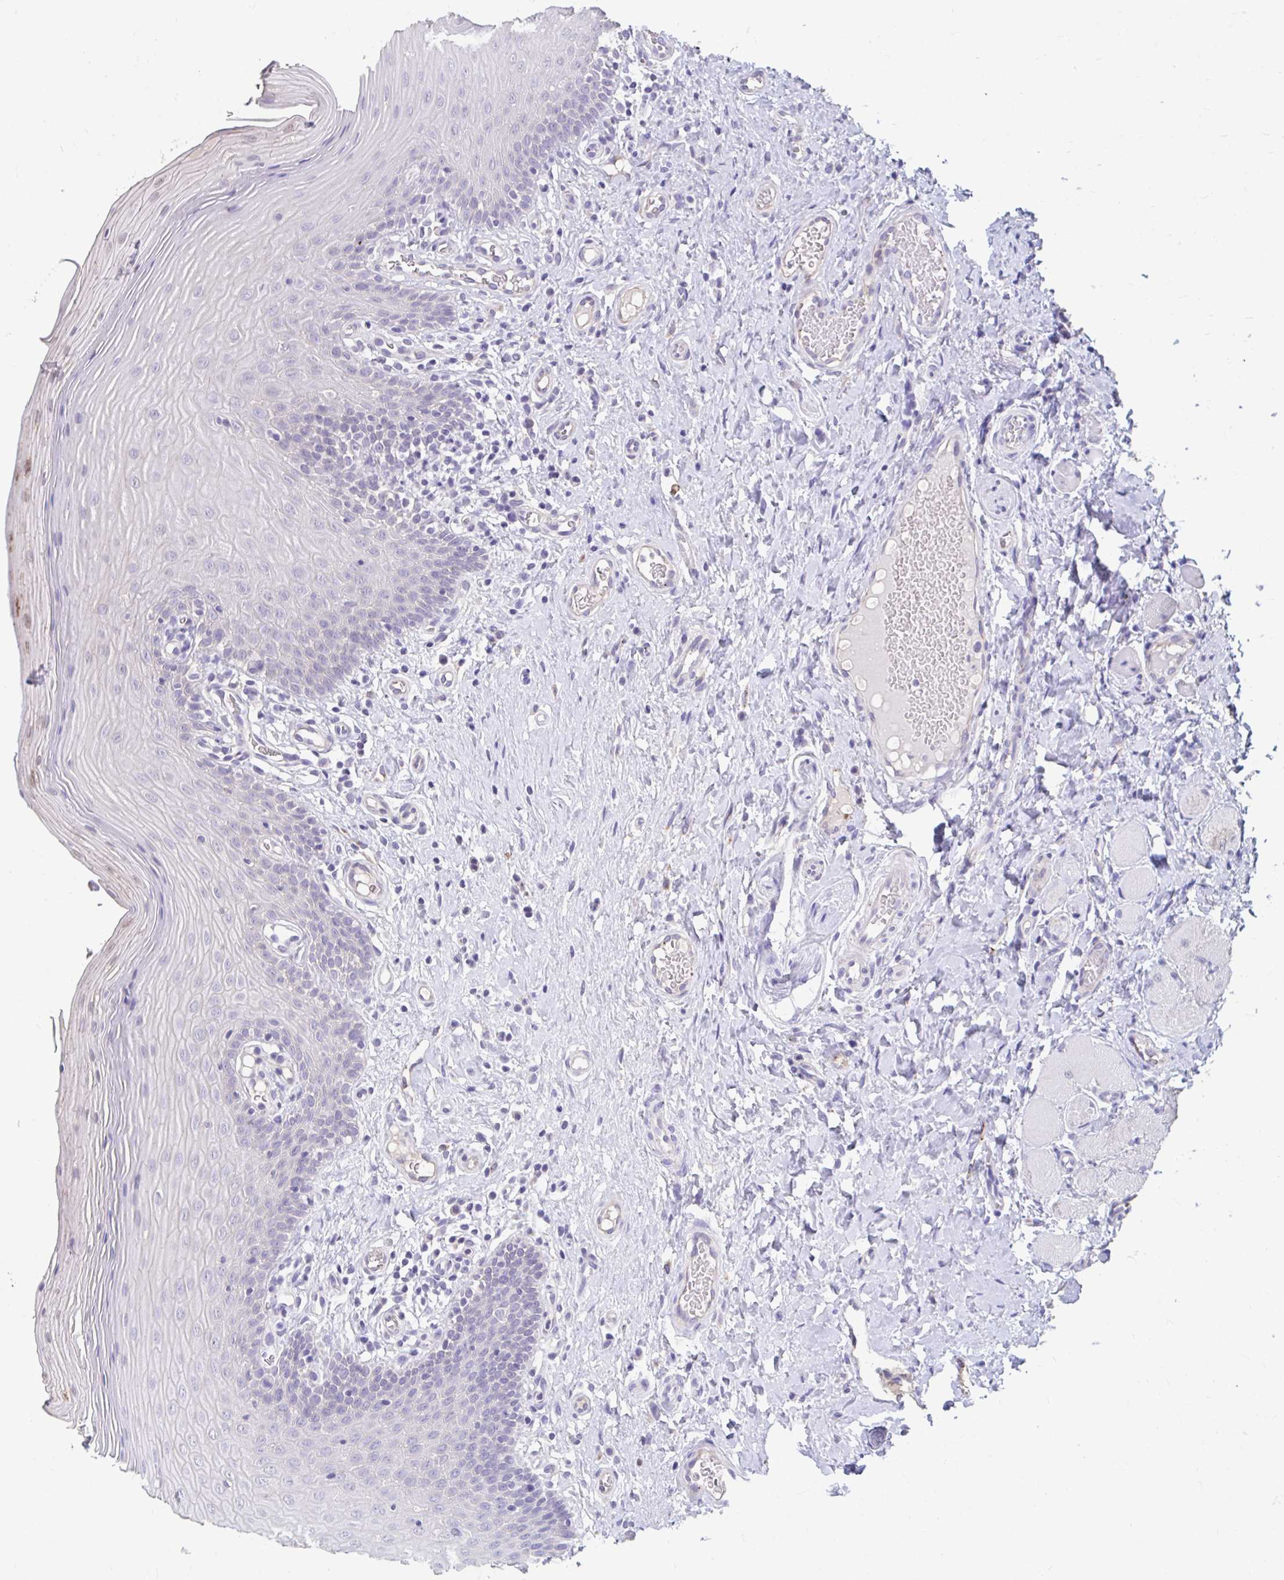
{"staining": {"intensity": "negative", "quantity": "none", "location": "none"}, "tissue": "oral mucosa", "cell_type": "Squamous epithelial cells", "image_type": "normal", "snomed": [{"axis": "morphology", "description": "Normal tissue, NOS"}, {"axis": "topography", "description": "Oral tissue"}, {"axis": "topography", "description": "Tounge, NOS"}], "caption": "This micrograph is of unremarkable oral mucosa stained with IHC to label a protein in brown with the nuclei are counter-stained blue. There is no positivity in squamous epithelial cells.", "gene": "GPR162", "patient": {"sex": "female", "age": 58}}